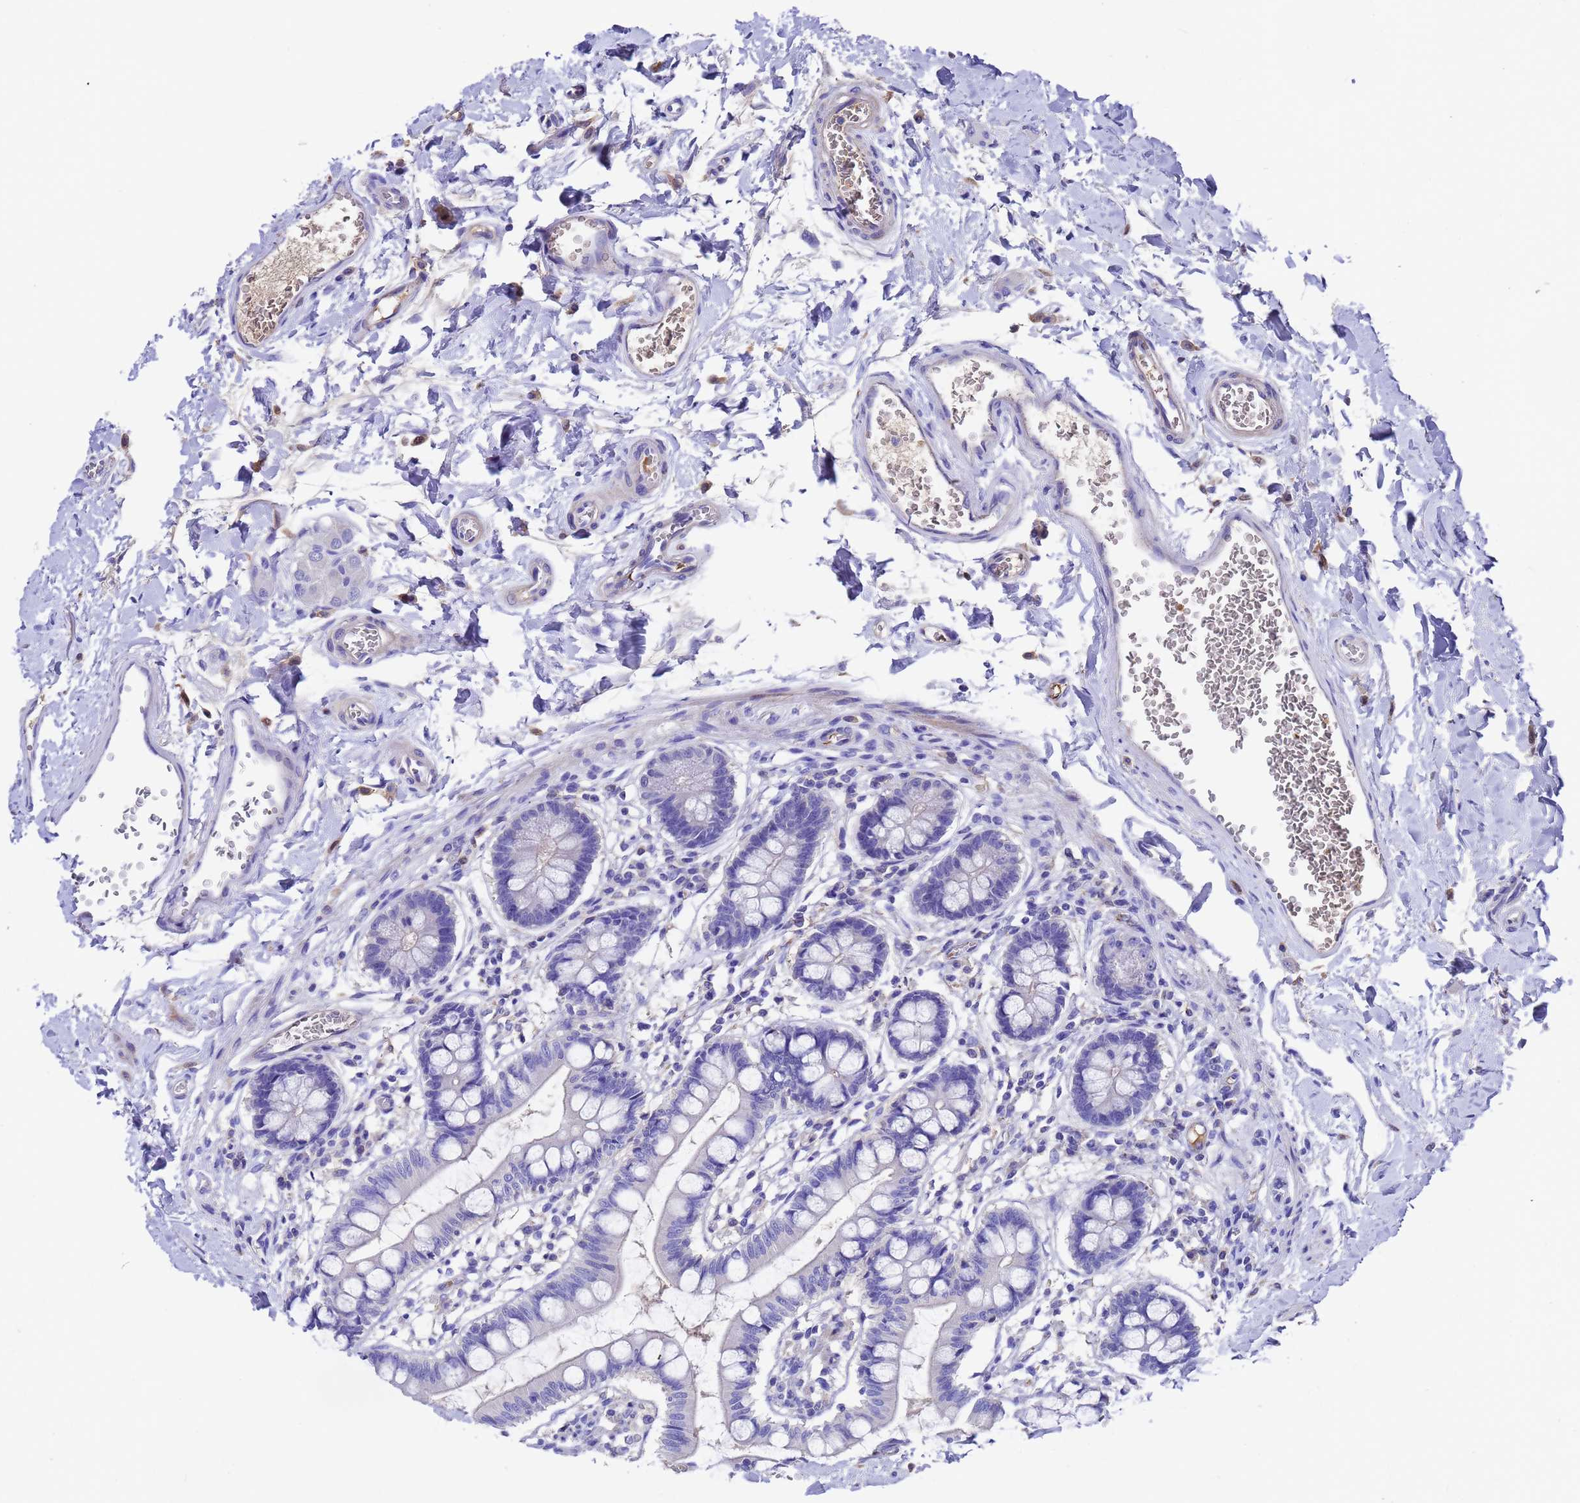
{"staining": {"intensity": "negative", "quantity": "none", "location": "none"}, "tissue": "small intestine", "cell_type": "Glandular cells", "image_type": "normal", "snomed": [{"axis": "morphology", "description": "Normal tissue, NOS"}, {"axis": "topography", "description": "Small intestine"}], "caption": "DAB immunohistochemical staining of normal human small intestine displays no significant staining in glandular cells. The staining was performed using DAB to visualize the protein expression in brown, while the nuclei were stained in blue with hematoxylin (Magnification: 20x).", "gene": "ELP6", "patient": {"sex": "male", "age": 52}}